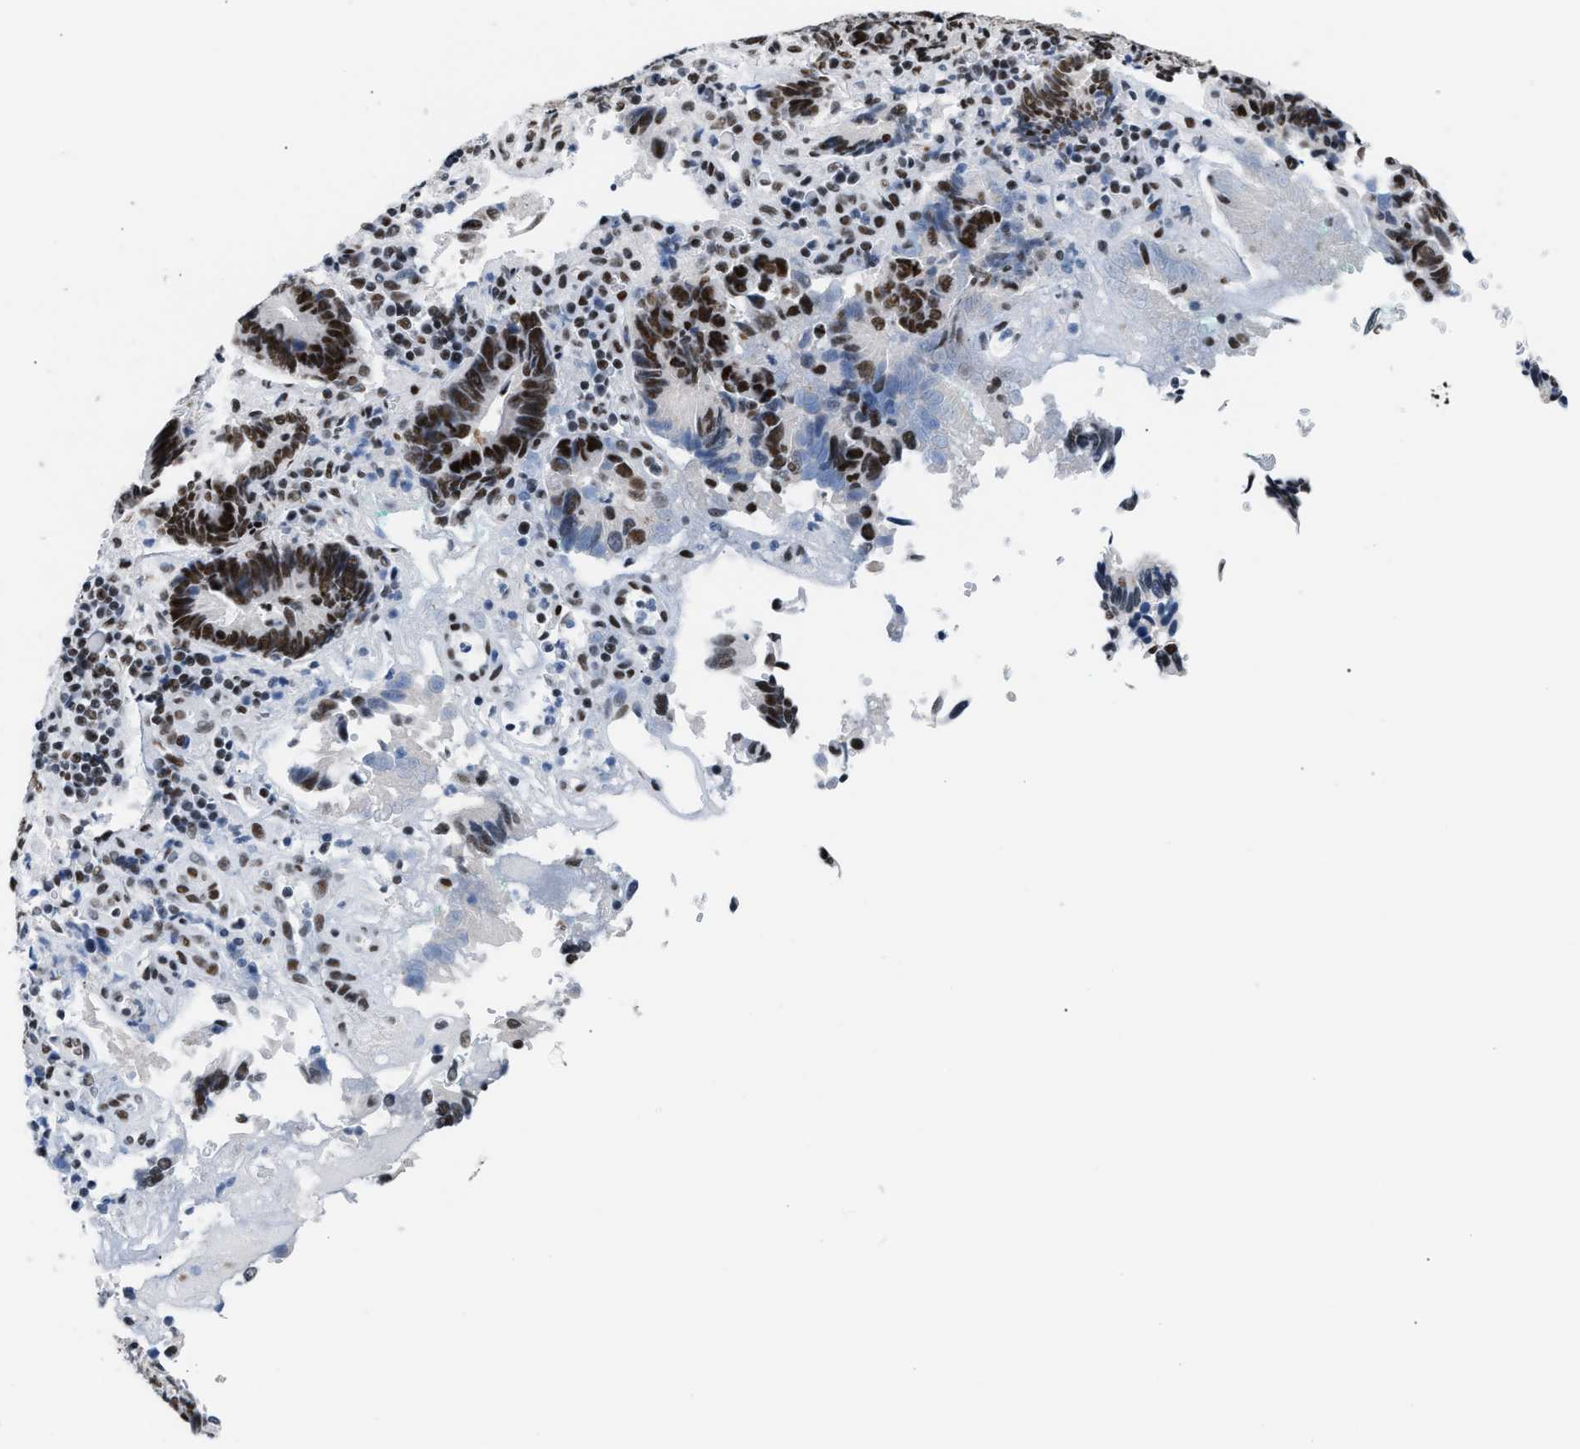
{"staining": {"intensity": "moderate", "quantity": ">75%", "location": "nuclear"}, "tissue": "pancreatic cancer", "cell_type": "Tumor cells", "image_type": "cancer", "snomed": [{"axis": "morphology", "description": "Adenocarcinoma, NOS"}, {"axis": "topography", "description": "Pancreas"}], "caption": "Human pancreatic cancer stained for a protein (brown) demonstrates moderate nuclear positive staining in about >75% of tumor cells.", "gene": "CCAR2", "patient": {"sex": "female", "age": 70}}